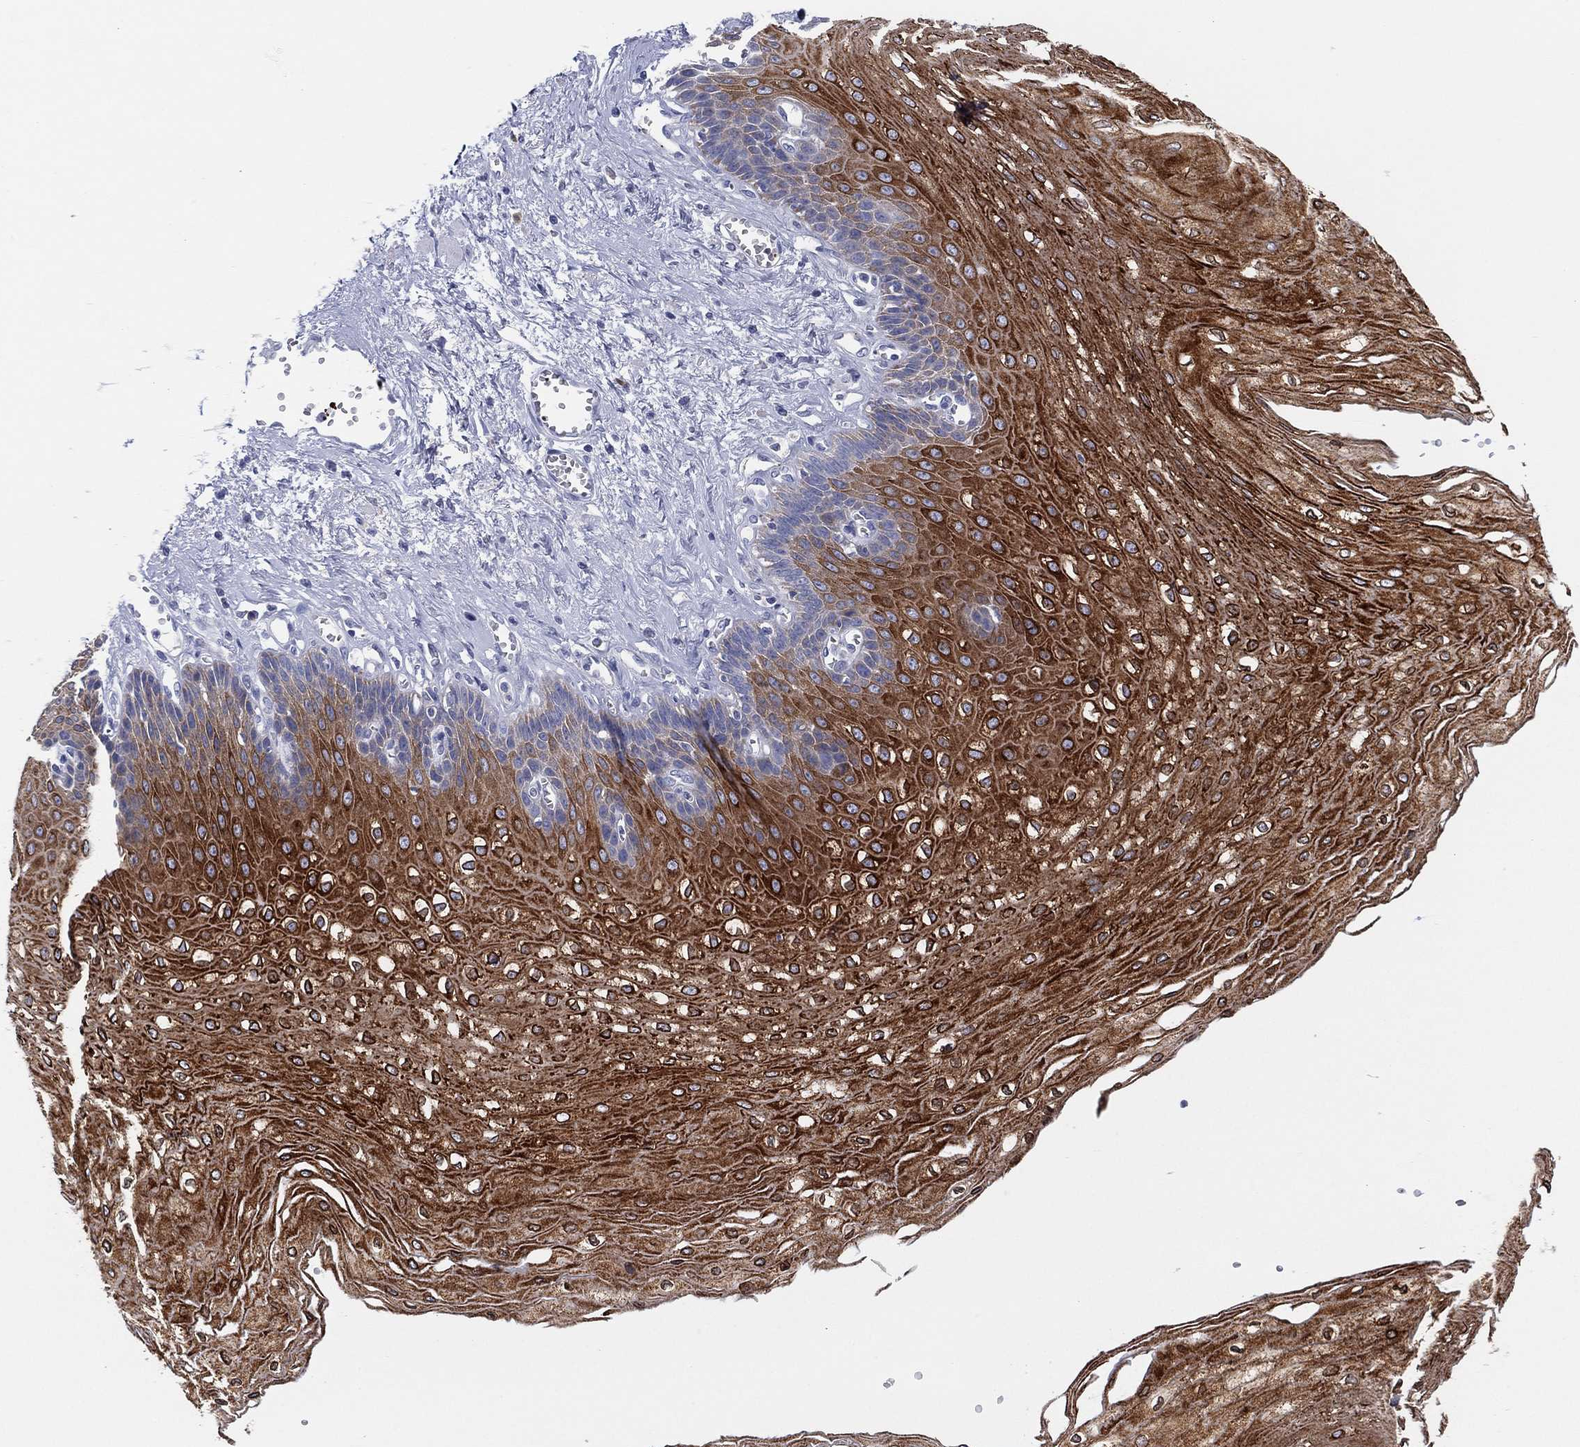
{"staining": {"intensity": "strong", "quantity": ">75%", "location": "cytoplasmic/membranous"}, "tissue": "esophagus", "cell_type": "Squamous epithelial cells", "image_type": "normal", "snomed": [{"axis": "morphology", "description": "Normal tissue, NOS"}, {"axis": "topography", "description": "Esophagus"}], "caption": "DAB immunohistochemical staining of unremarkable esophagus demonstrates strong cytoplasmic/membranous protein expression in about >75% of squamous epithelial cells. The protein is shown in brown color, while the nuclei are stained blue.", "gene": "TMEM40", "patient": {"sex": "female", "age": 62}}